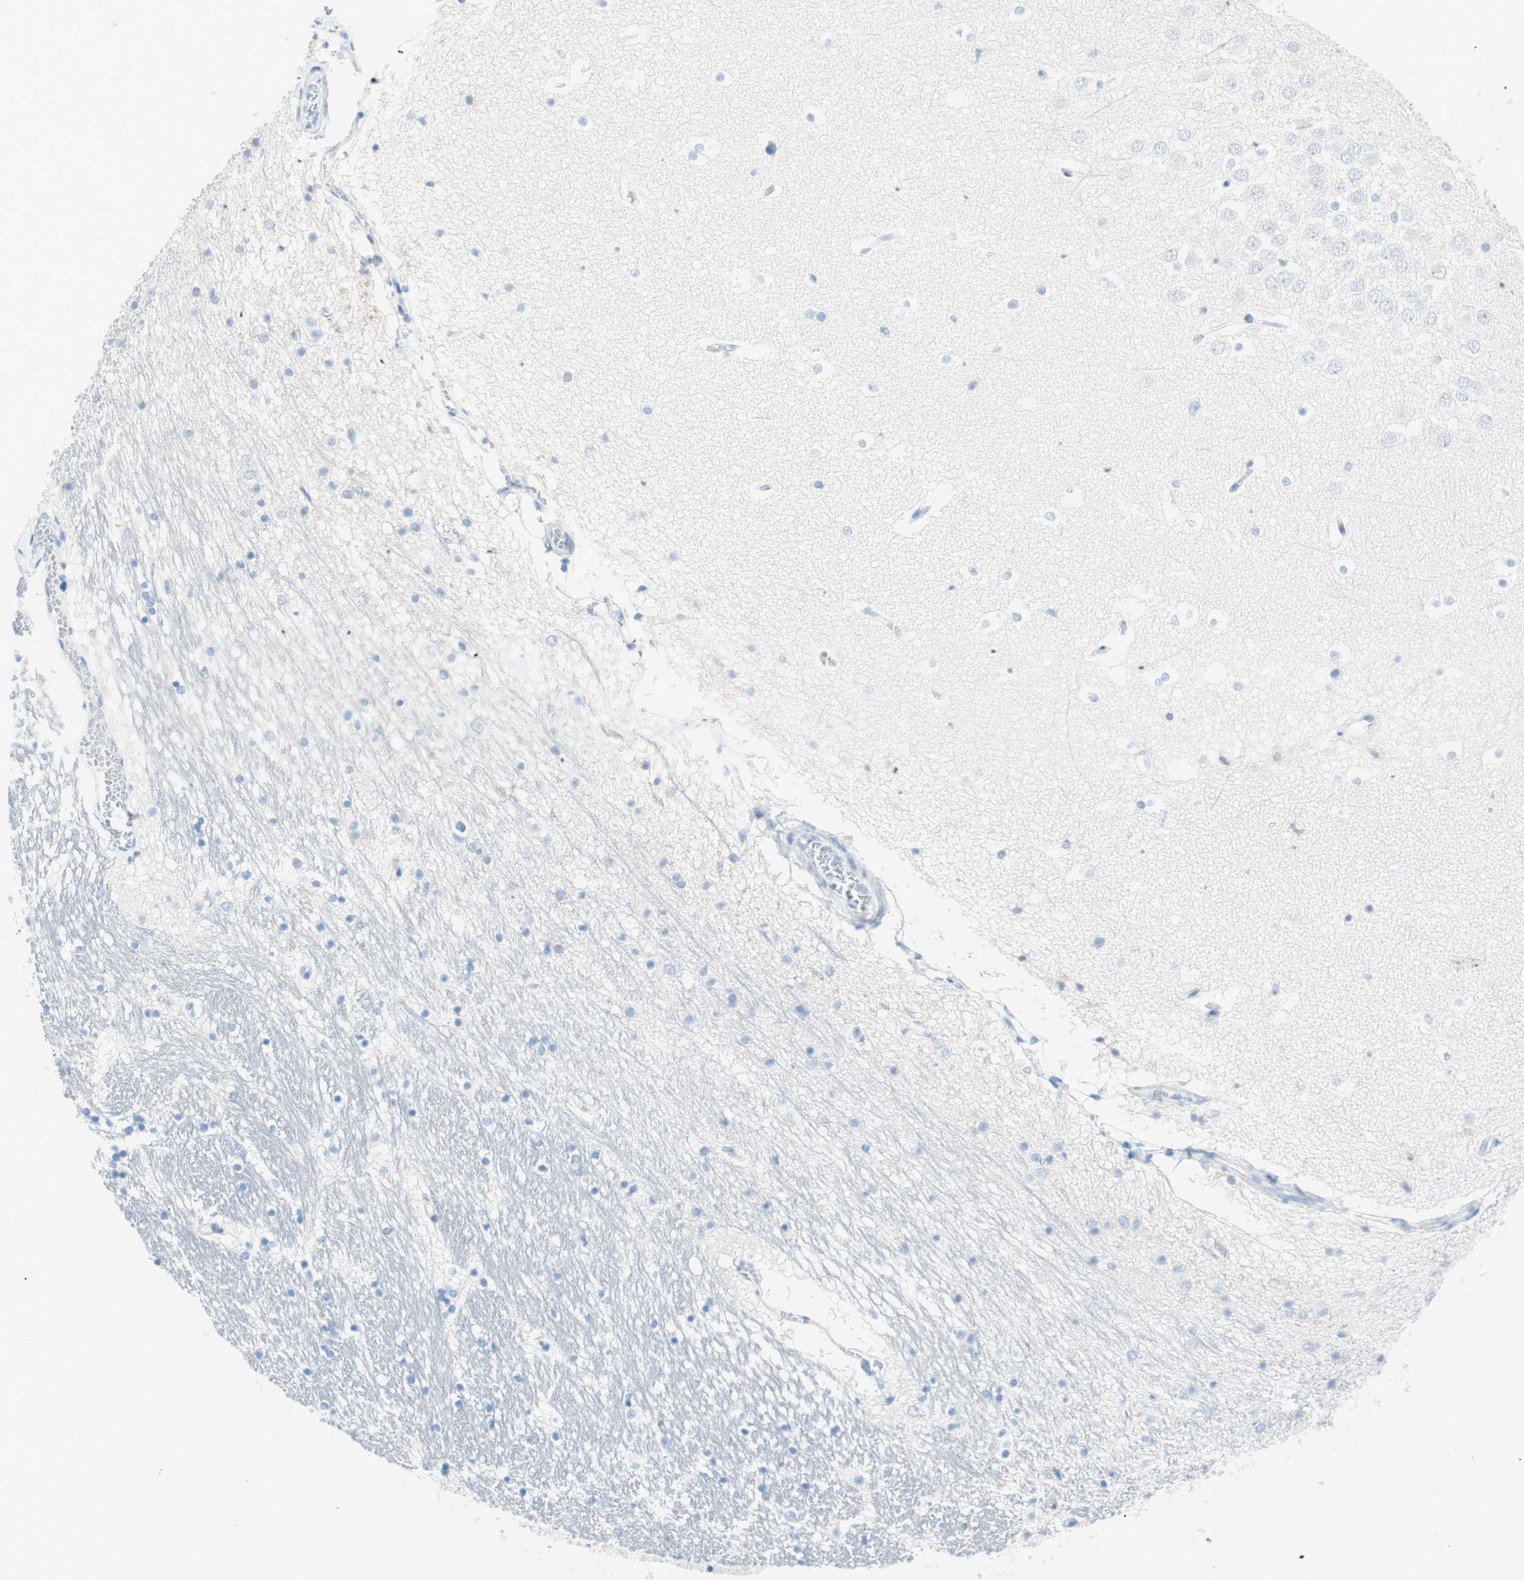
{"staining": {"intensity": "negative", "quantity": "none", "location": "none"}, "tissue": "hippocampus", "cell_type": "Glial cells", "image_type": "normal", "snomed": [{"axis": "morphology", "description": "Normal tissue, NOS"}, {"axis": "topography", "description": "Hippocampus"}], "caption": "Micrograph shows no significant protein positivity in glial cells of benign hippocampus. (Immunohistochemistry, brightfield microscopy, high magnification).", "gene": "TNFRSF13C", "patient": {"sex": "male", "age": 45}}